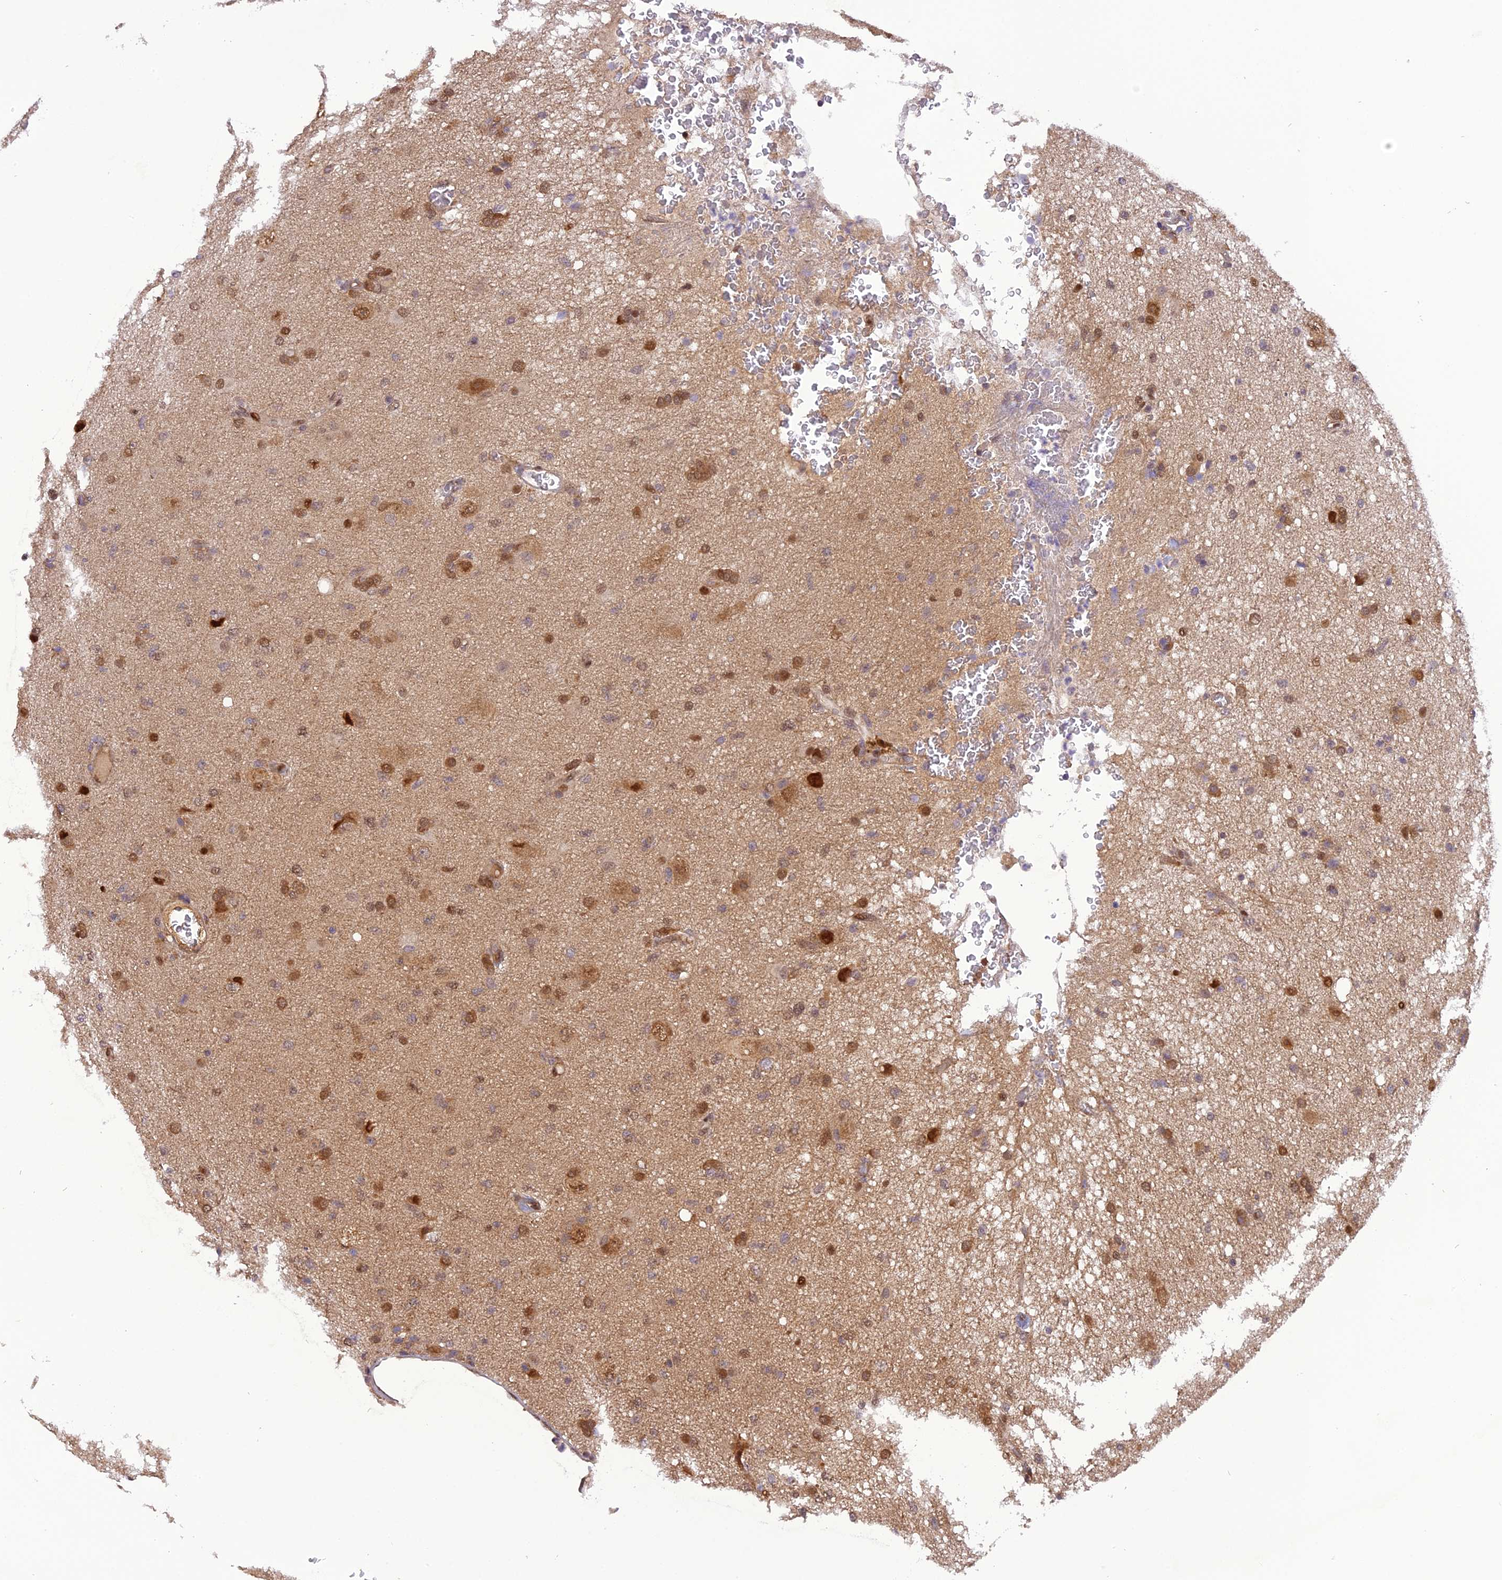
{"staining": {"intensity": "moderate", "quantity": ">75%", "location": "nuclear"}, "tissue": "glioma", "cell_type": "Tumor cells", "image_type": "cancer", "snomed": [{"axis": "morphology", "description": "Glioma, malignant, High grade"}, {"axis": "topography", "description": "Brain"}], "caption": "Immunohistochemical staining of glioma reveals moderate nuclear protein expression in about >75% of tumor cells.", "gene": "MICALL1", "patient": {"sex": "female", "age": 57}}